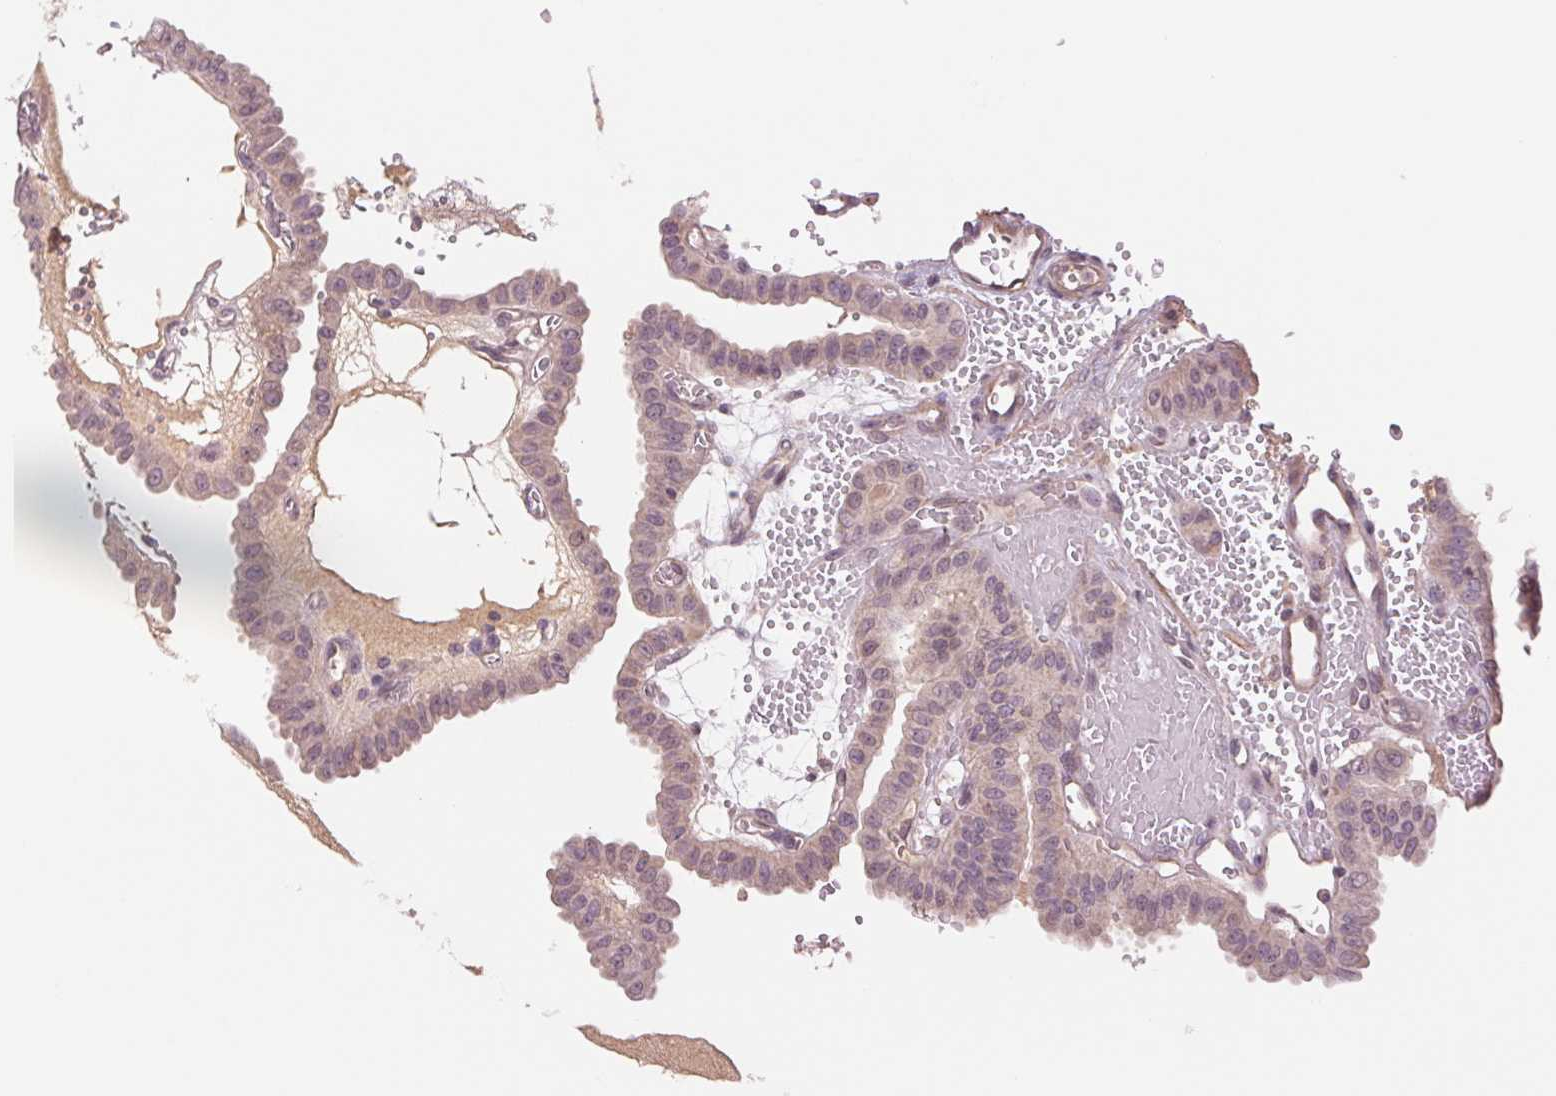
{"staining": {"intensity": "negative", "quantity": "none", "location": "none"}, "tissue": "thyroid cancer", "cell_type": "Tumor cells", "image_type": "cancer", "snomed": [{"axis": "morphology", "description": "Papillary adenocarcinoma, NOS"}, {"axis": "topography", "description": "Thyroid gland"}], "caption": "The image demonstrates no staining of tumor cells in papillary adenocarcinoma (thyroid). (Brightfield microscopy of DAB IHC at high magnification).", "gene": "PPIA", "patient": {"sex": "male", "age": 87}}